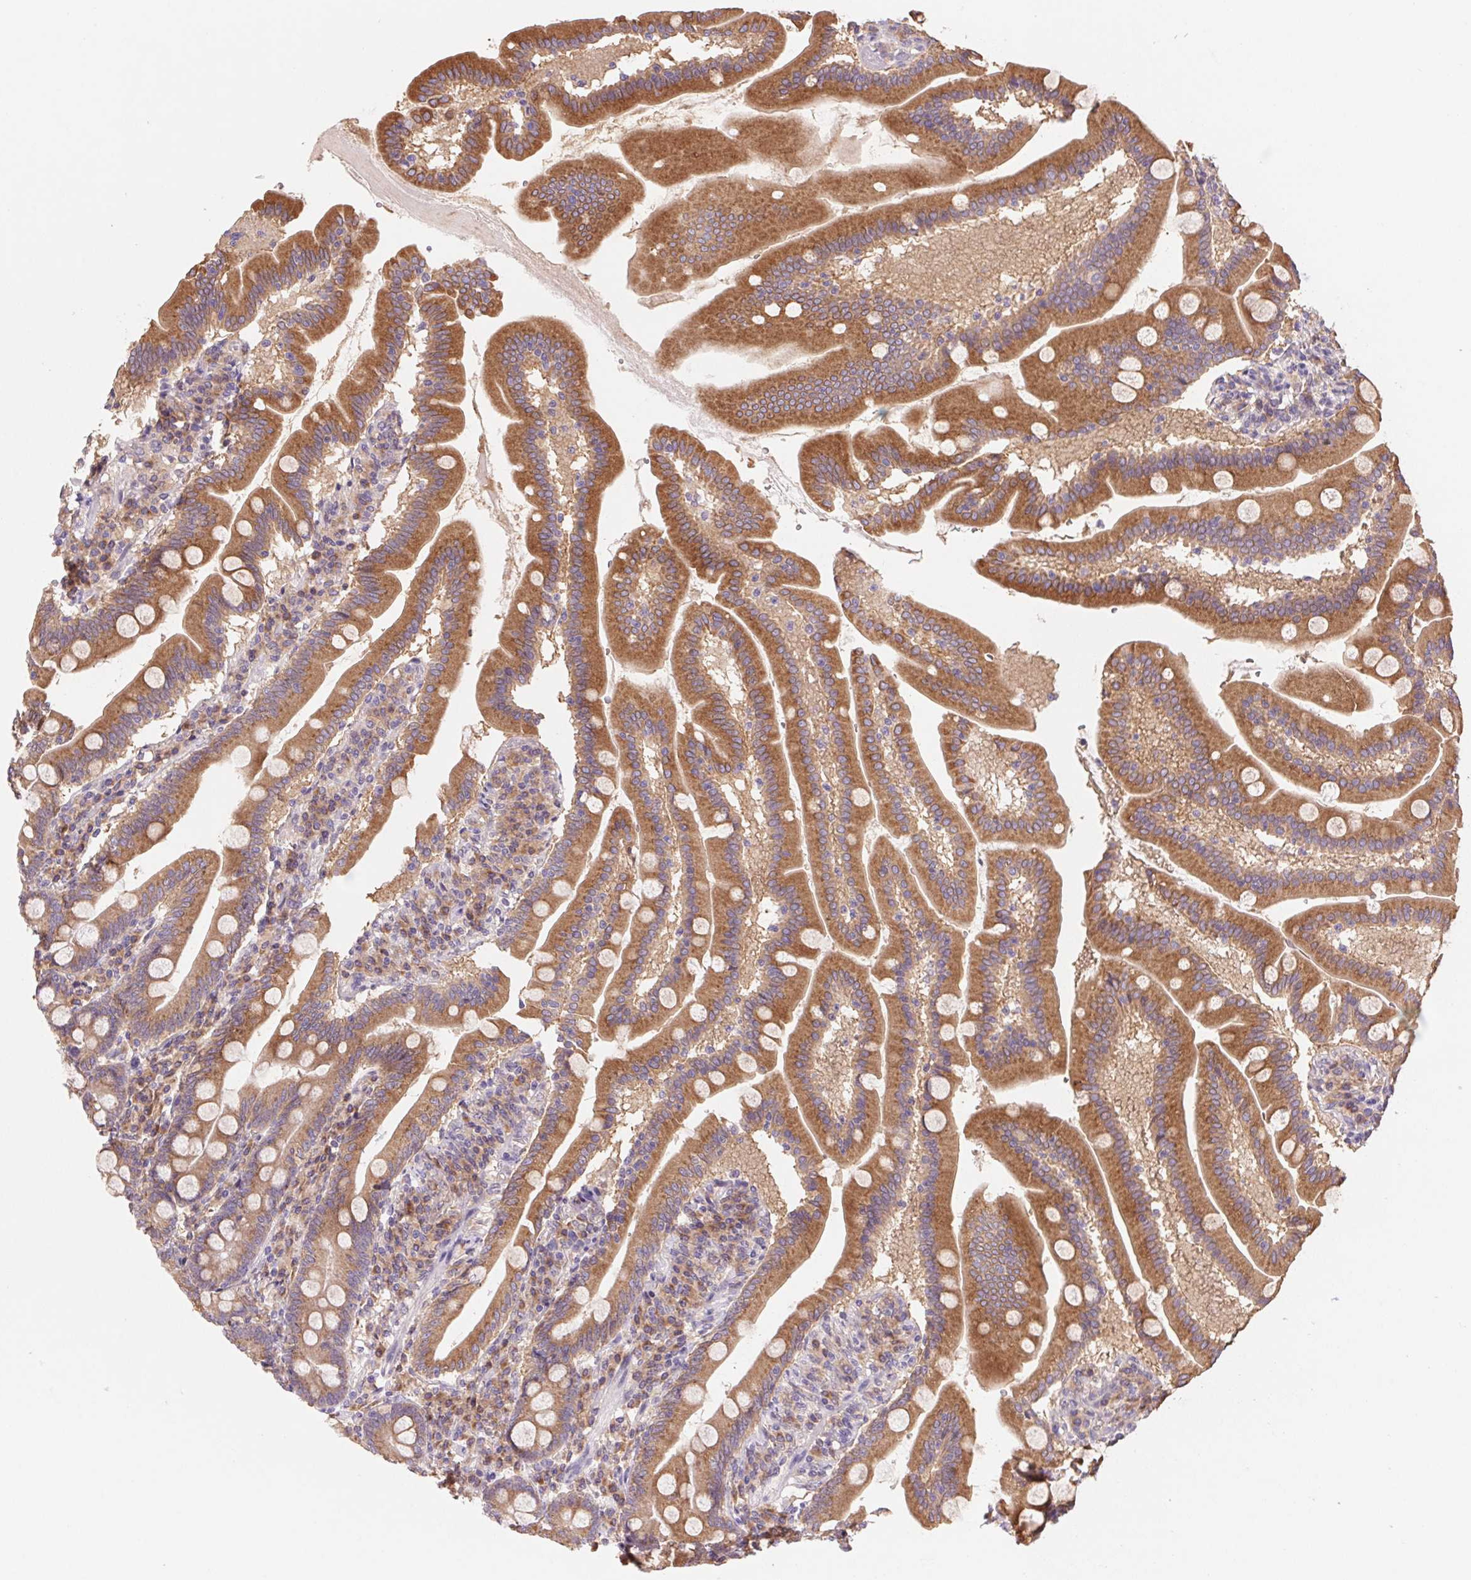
{"staining": {"intensity": "strong", "quantity": ">75%", "location": "cytoplasmic/membranous"}, "tissue": "duodenum", "cell_type": "Glandular cells", "image_type": "normal", "snomed": [{"axis": "morphology", "description": "Normal tissue, NOS"}, {"axis": "topography", "description": "Duodenum"}], "caption": "Immunohistochemistry (DAB) staining of normal duodenum reveals strong cytoplasmic/membranous protein expression in approximately >75% of glandular cells. (DAB (3,3'-diaminobenzidine) IHC with brightfield microscopy, high magnification).", "gene": "RAB1A", "patient": {"sex": "female", "age": 67}}